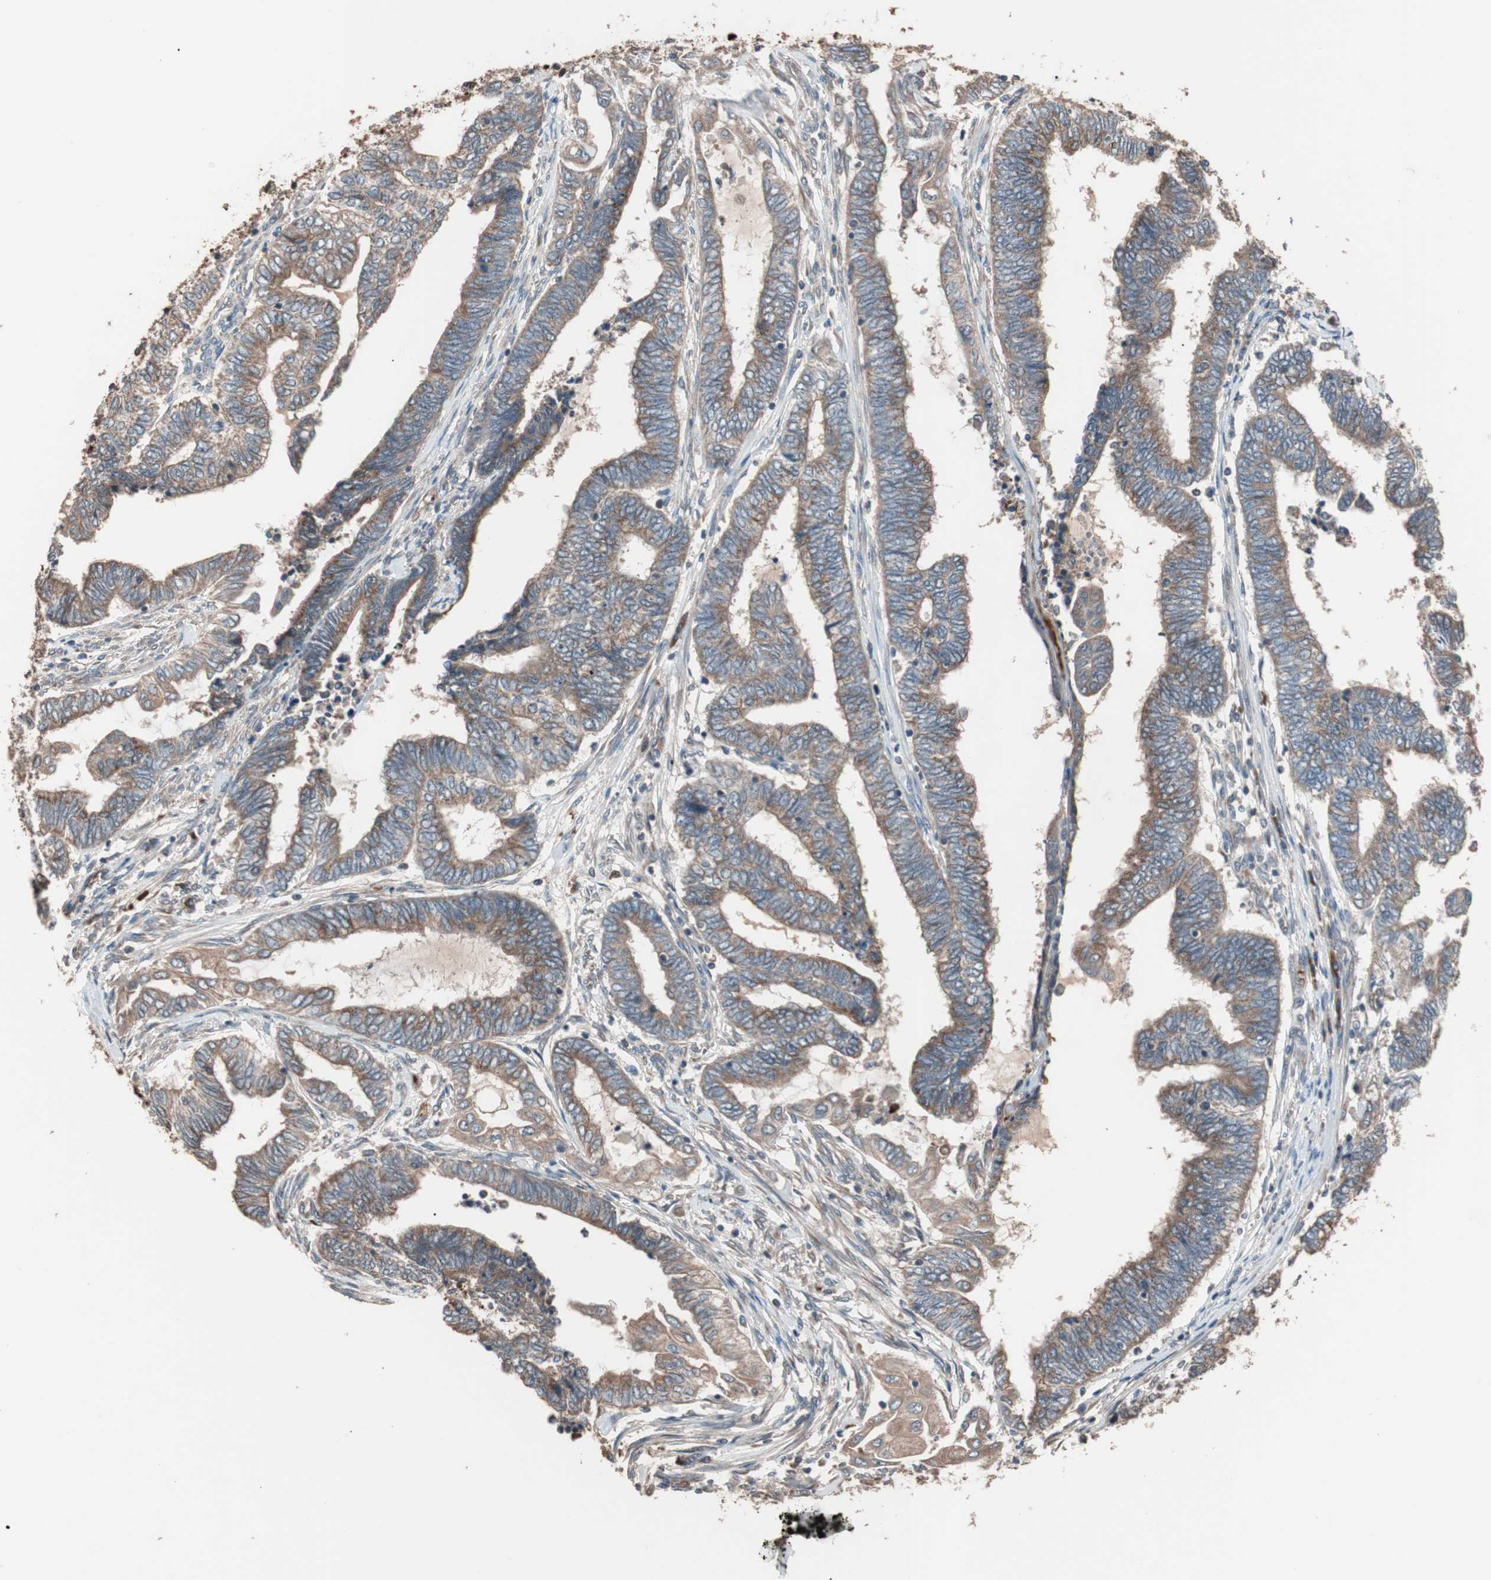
{"staining": {"intensity": "moderate", "quantity": ">75%", "location": "cytoplasmic/membranous"}, "tissue": "endometrial cancer", "cell_type": "Tumor cells", "image_type": "cancer", "snomed": [{"axis": "morphology", "description": "Adenocarcinoma, NOS"}, {"axis": "topography", "description": "Uterus"}, {"axis": "topography", "description": "Endometrium"}], "caption": "Protein expression analysis of human endometrial cancer reveals moderate cytoplasmic/membranous expression in approximately >75% of tumor cells. Using DAB (brown) and hematoxylin (blue) stains, captured at high magnification using brightfield microscopy.", "gene": "GLYCTK", "patient": {"sex": "female", "age": 70}}